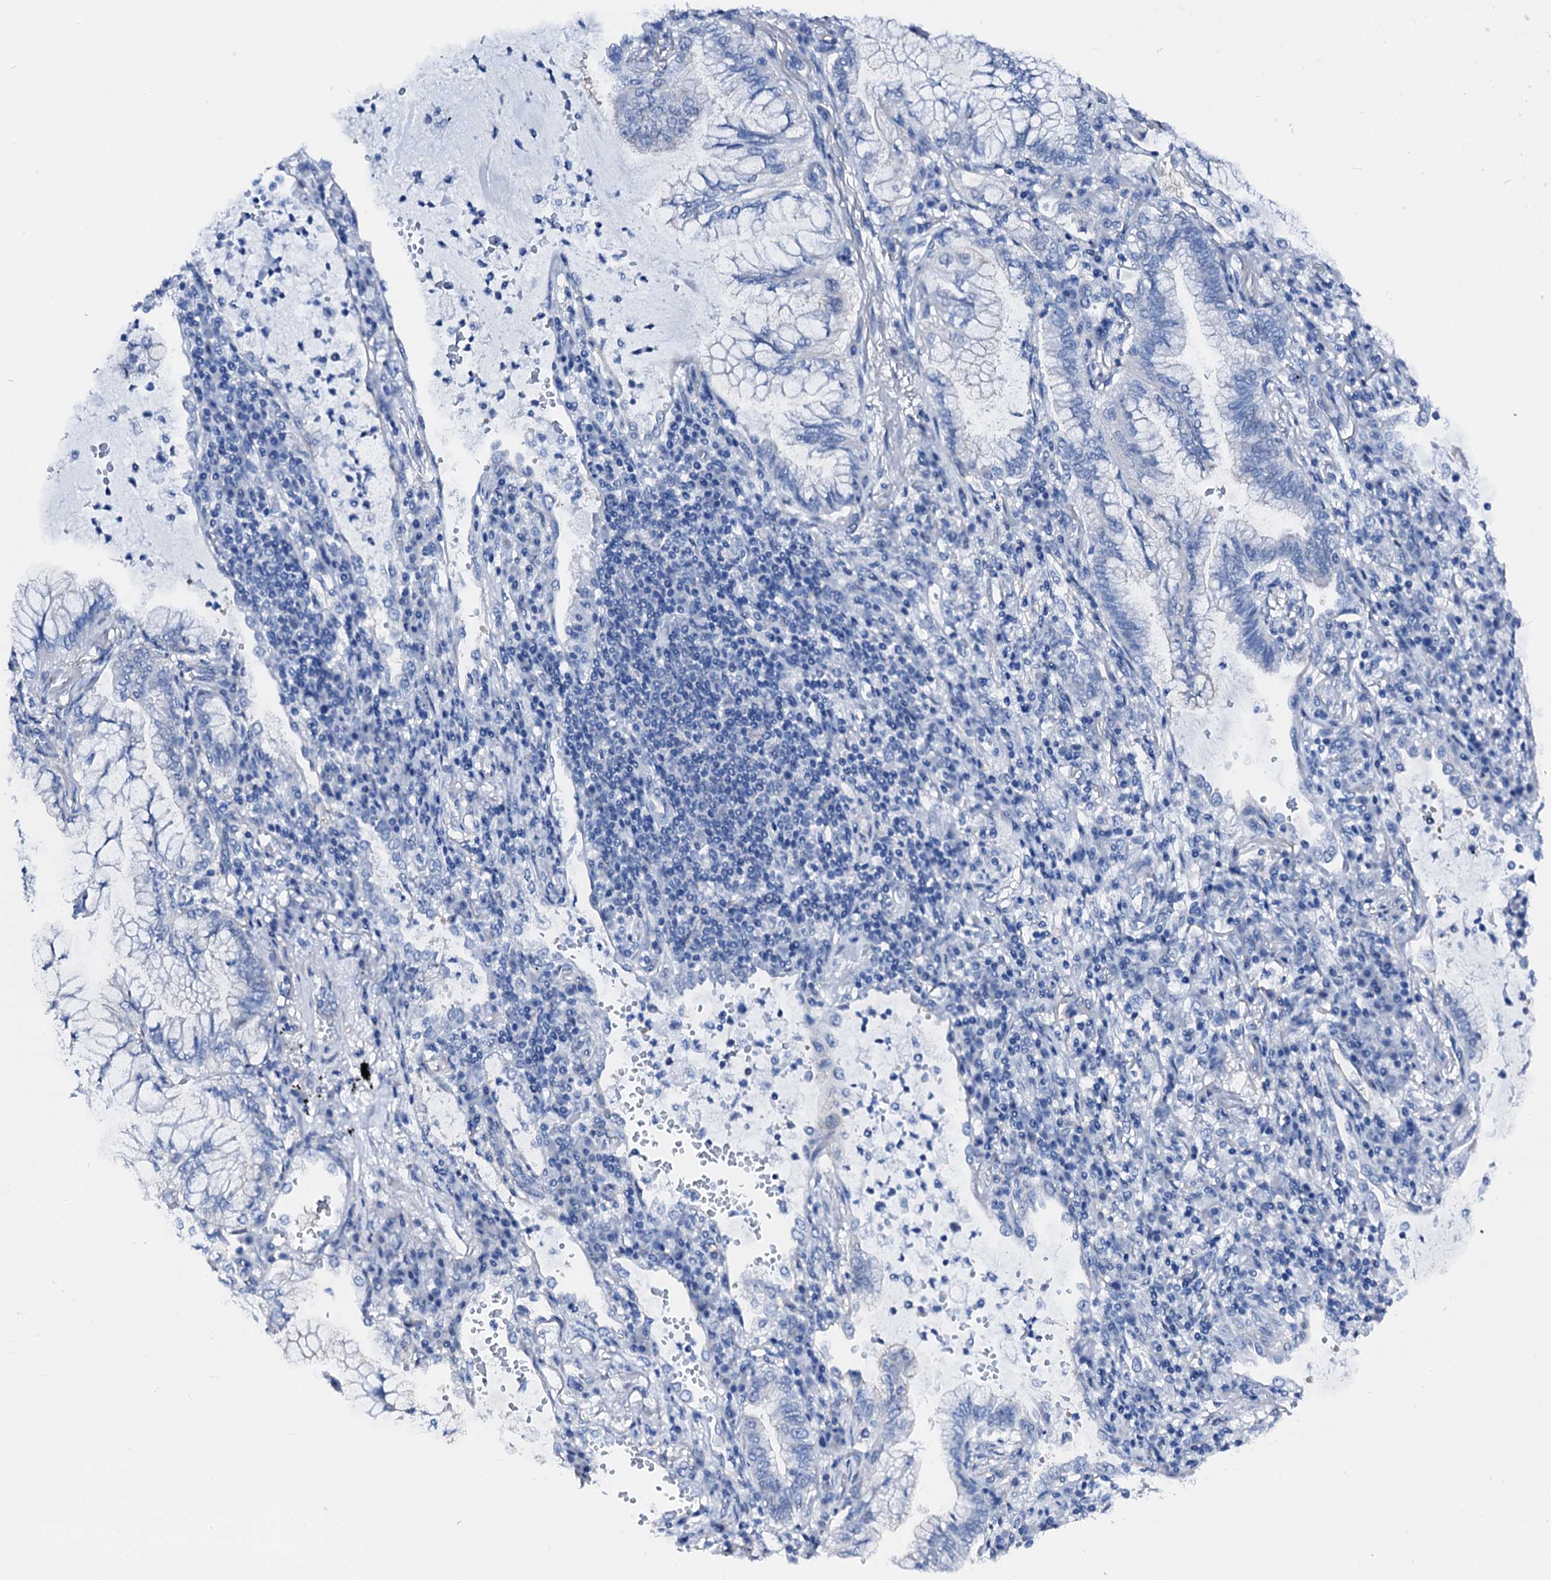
{"staining": {"intensity": "negative", "quantity": "none", "location": "none"}, "tissue": "lung cancer", "cell_type": "Tumor cells", "image_type": "cancer", "snomed": [{"axis": "morphology", "description": "Adenocarcinoma, NOS"}, {"axis": "topography", "description": "Lung"}], "caption": "Tumor cells show no significant protein expression in lung adenocarcinoma.", "gene": "CSN2", "patient": {"sex": "female", "age": 70}}